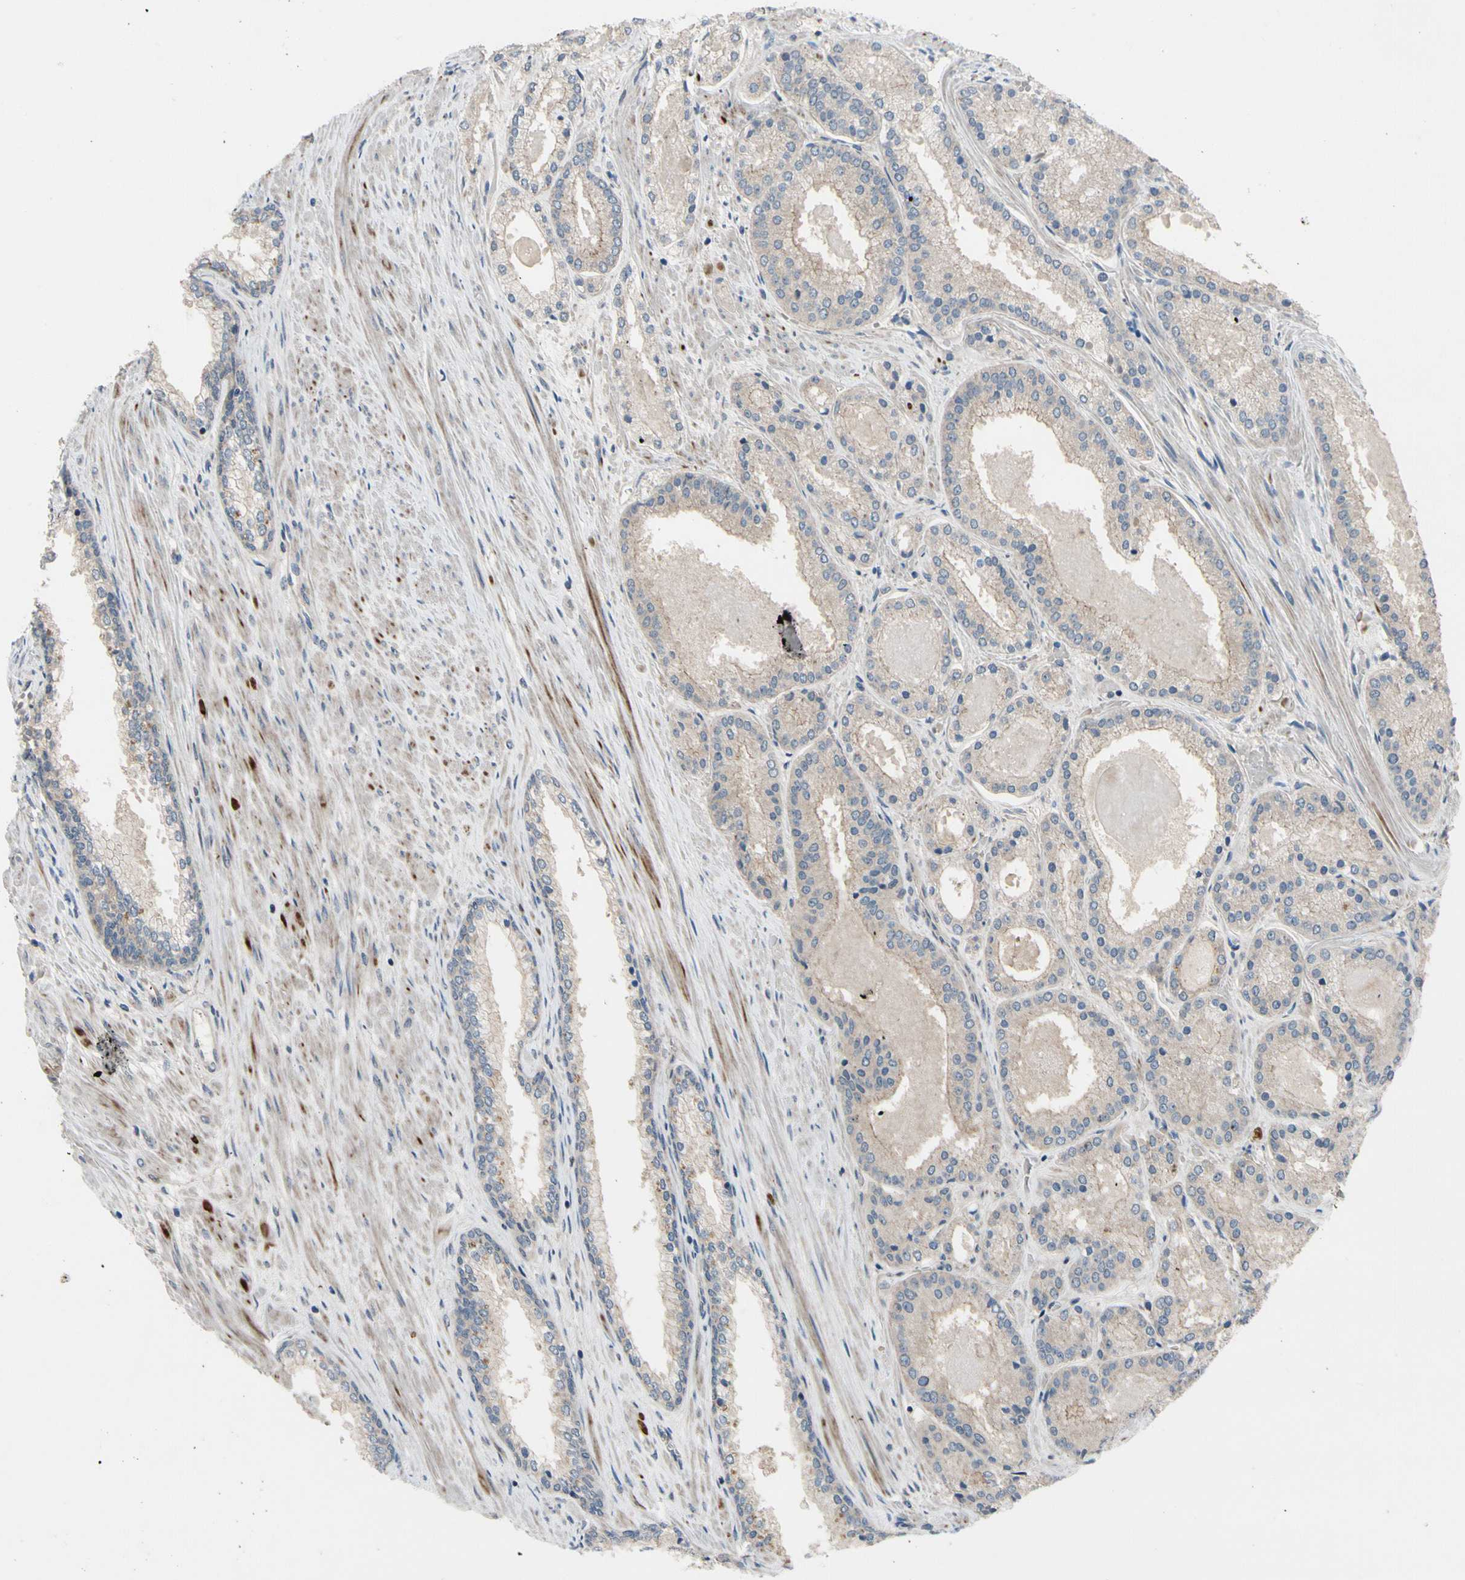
{"staining": {"intensity": "weak", "quantity": "25%-75%", "location": "cytoplasmic/membranous"}, "tissue": "prostate cancer", "cell_type": "Tumor cells", "image_type": "cancer", "snomed": [{"axis": "morphology", "description": "Adenocarcinoma, Low grade"}, {"axis": "topography", "description": "Prostate"}], "caption": "Human prostate low-grade adenocarcinoma stained with a protein marker reveals weak staining in tumor cells.", "gene": "ICAM5", "patient": {"sex": "male", "age": 59}}